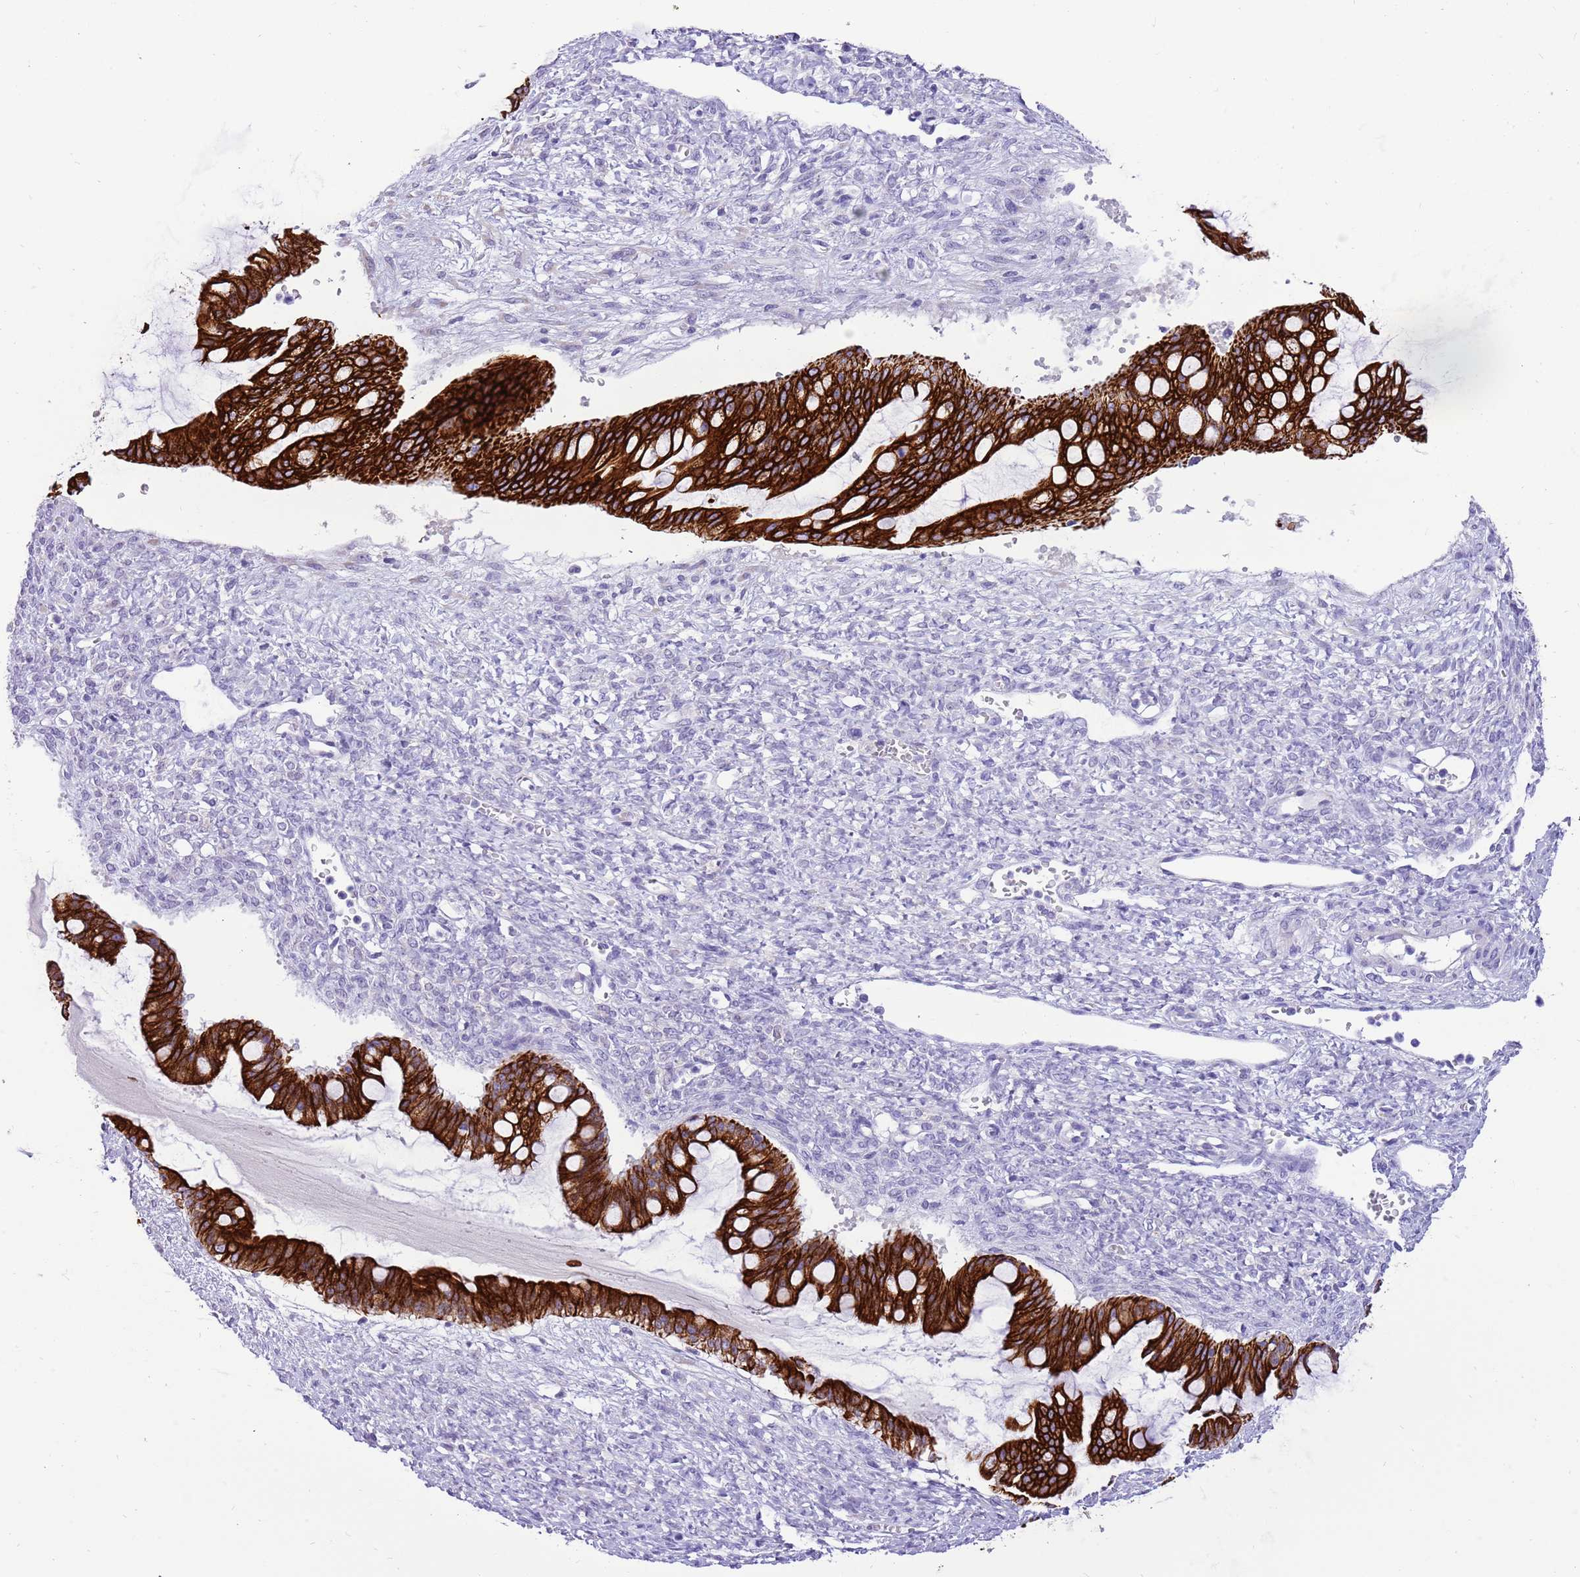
{"staining": {"intensity": "strong", "quantity": ">75%", "location": "cytoplasmic/membranous"}, "tissue": "ovarian cancer", "cell_type": "Tumor cells", "image_type": "cancer", "snomed": [{"axis": "morphology", "description": "Cystadenocarcinoma, mucinous, NOS"}, {"axis": "topography", "description": "Ovary"}], "caption": "Brown immunohistochemical staining in human ovarian mucinous cystadenocarcinoma reveals strong cytoplasmic/membranous expression in approximately >75% of tumor cells.", "gene": "R3HDM4", "patient": {"sex": "female", "age": 73}}